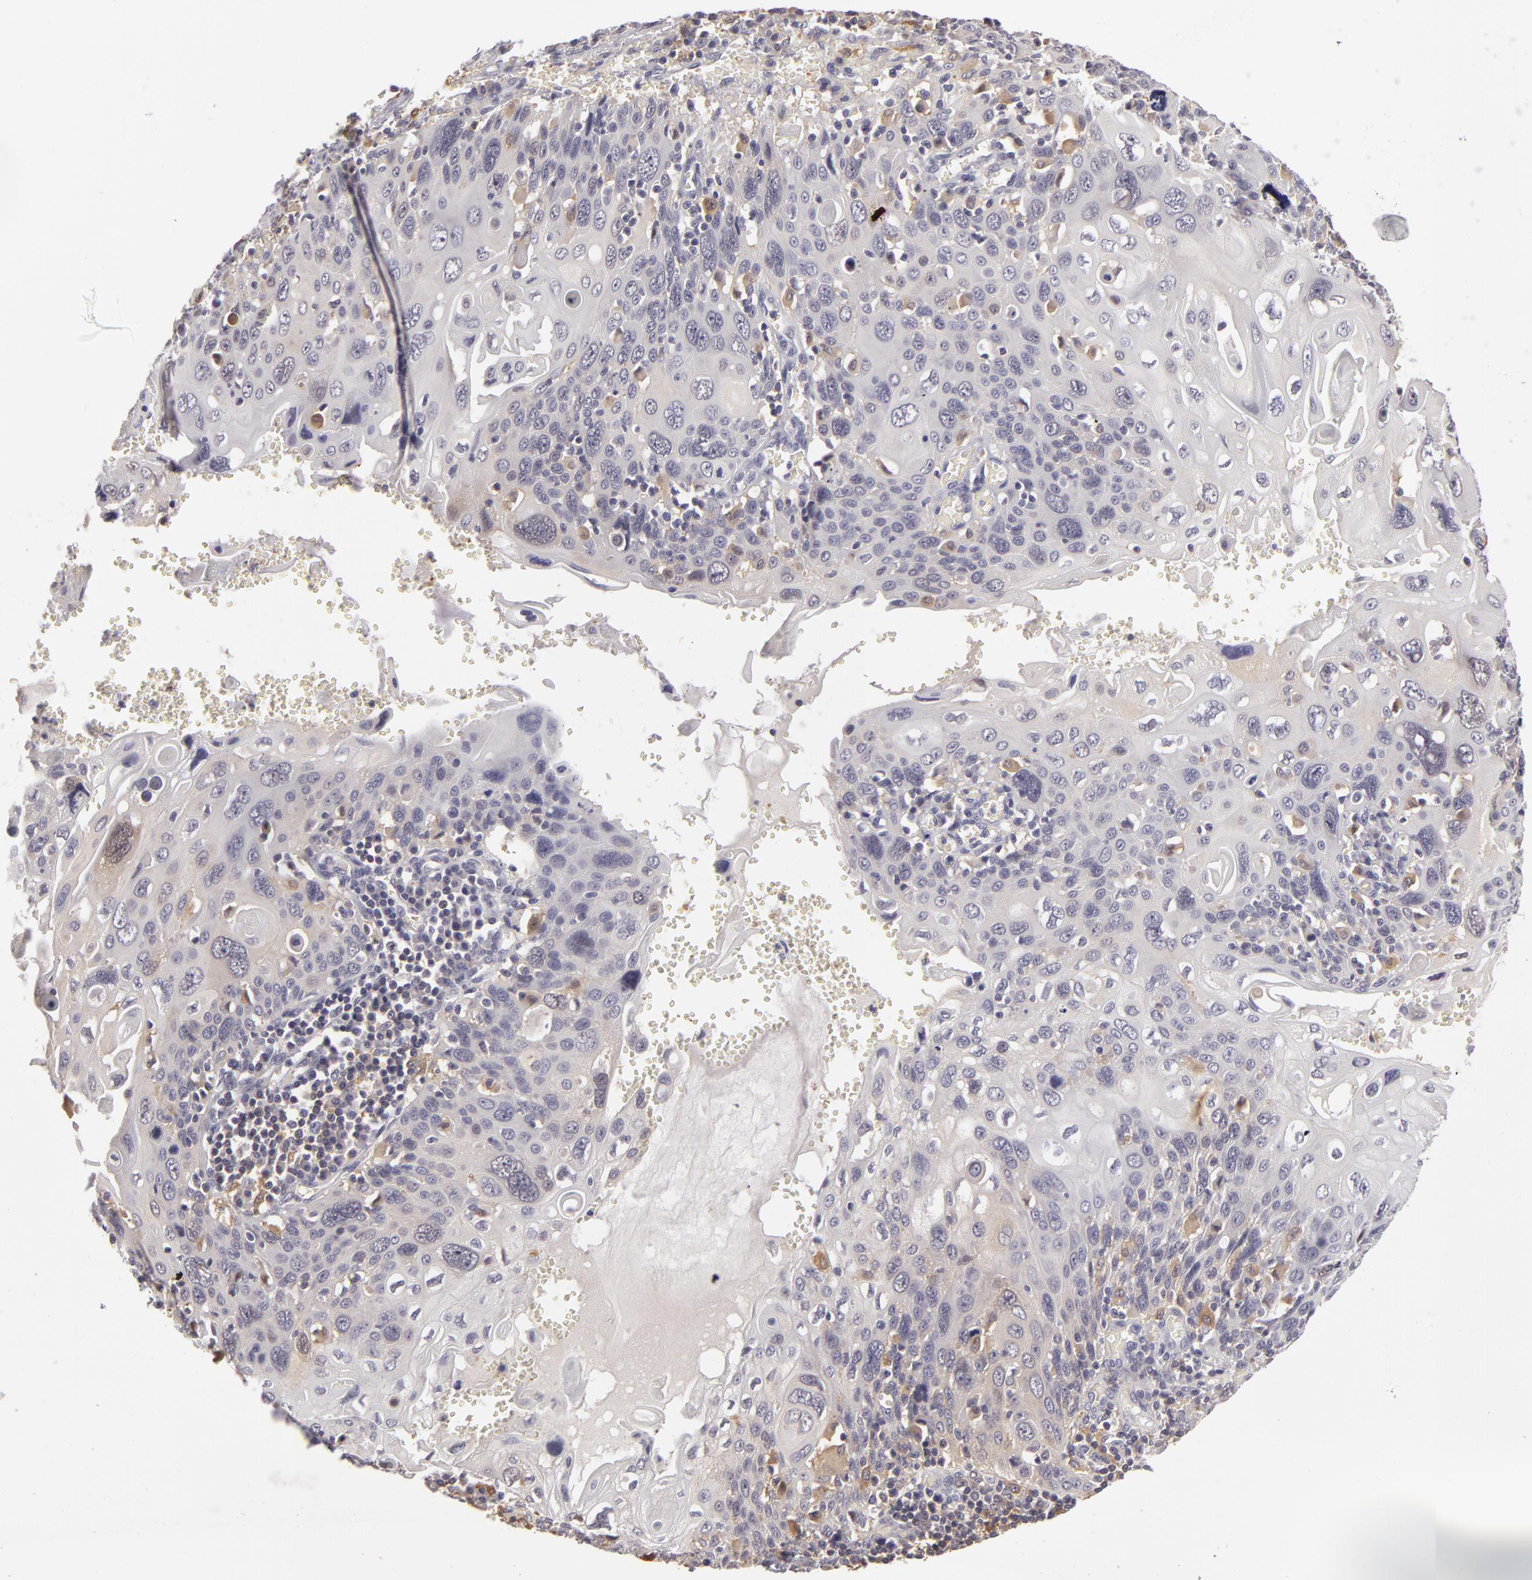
{"staining": {"intensity": "negative", "quantity": "none", "location": "none"}, "tissue": "cervical cancer", "cell_type": "Tumor cells", "image_type": "cancer", "snomed": [{"axis": "morphology", "description": "Squamous cell carcinoma, NOS"}, {"axis": "topography", "description": "Cervix"}], "caption": "Protein analysis of cervical cancer (squamous cell carcinoma) reveals no significant staining in tumor cells.", "gene": "GNPDA1", "patient": {"sex": "female", "age": 54}}